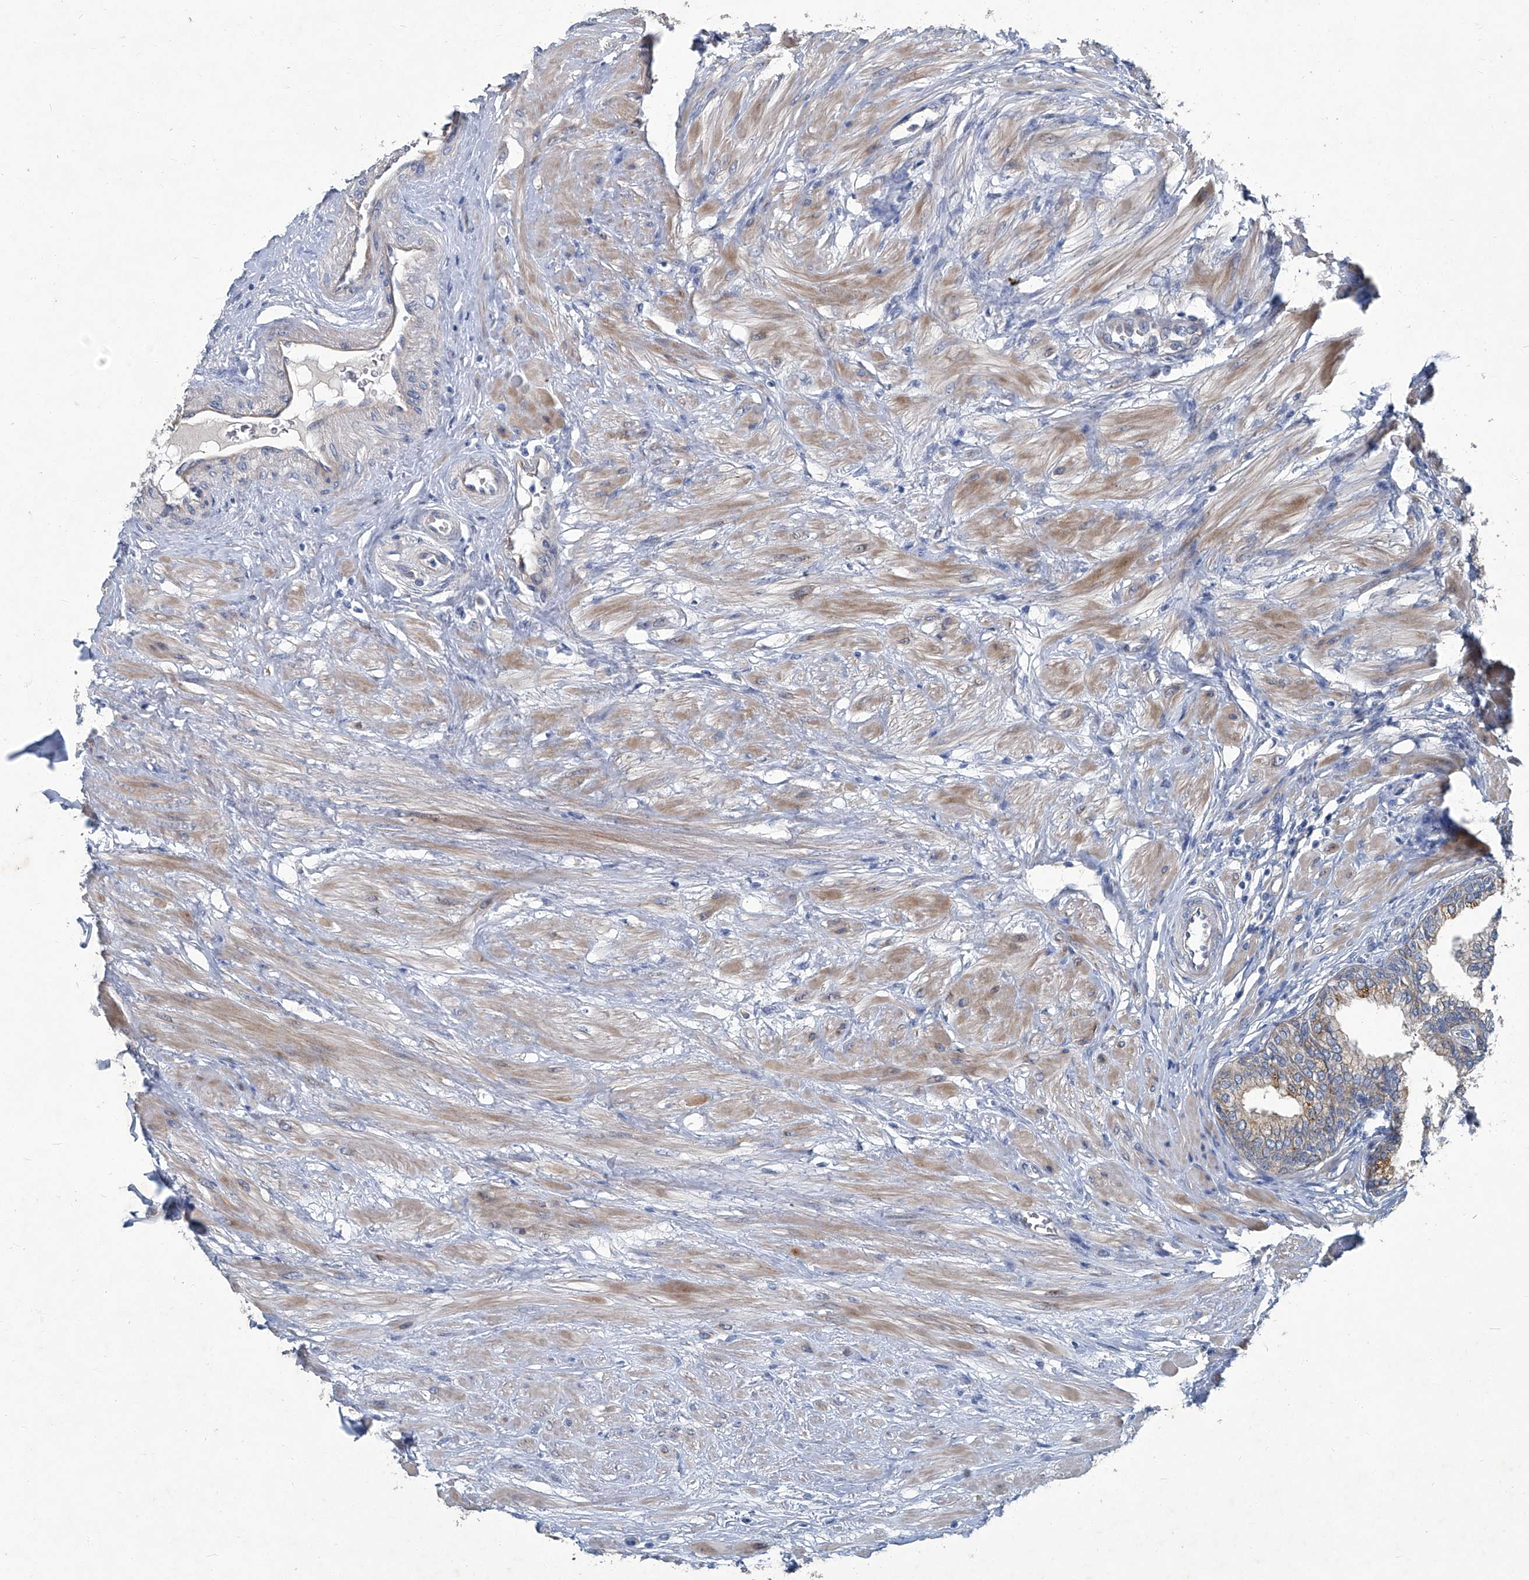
{"staining": {"intensity": "strong", "quantity": "25%-75%", "location": "cytoplasmic/membranous"}, "tissue": "prostate", "cell_type": "Glandular cells", "image_type": "normal", "snomed": [{"axis": "morphology", "description": "Normal tissue, NOS"}, {"axis": "morphology", "description": "Urothelial carcinoma, Low grade"}, {"axis": "topography", "description": "Urinary bladder"}, {"axis": "topography", "description": "Prostate"}], "caption": "Protein analysis of benign prostate shows strong cytoplasmic/membranous positivity in approximately 25%-75% of glandular cells. The protein of interest is stained brown, and the nuclei are stained in blue (DAB IHC with brightfield microscopy, high magnification).", "gene": "SLC26A11", "patient": {"sex": "male", "age": 60}}